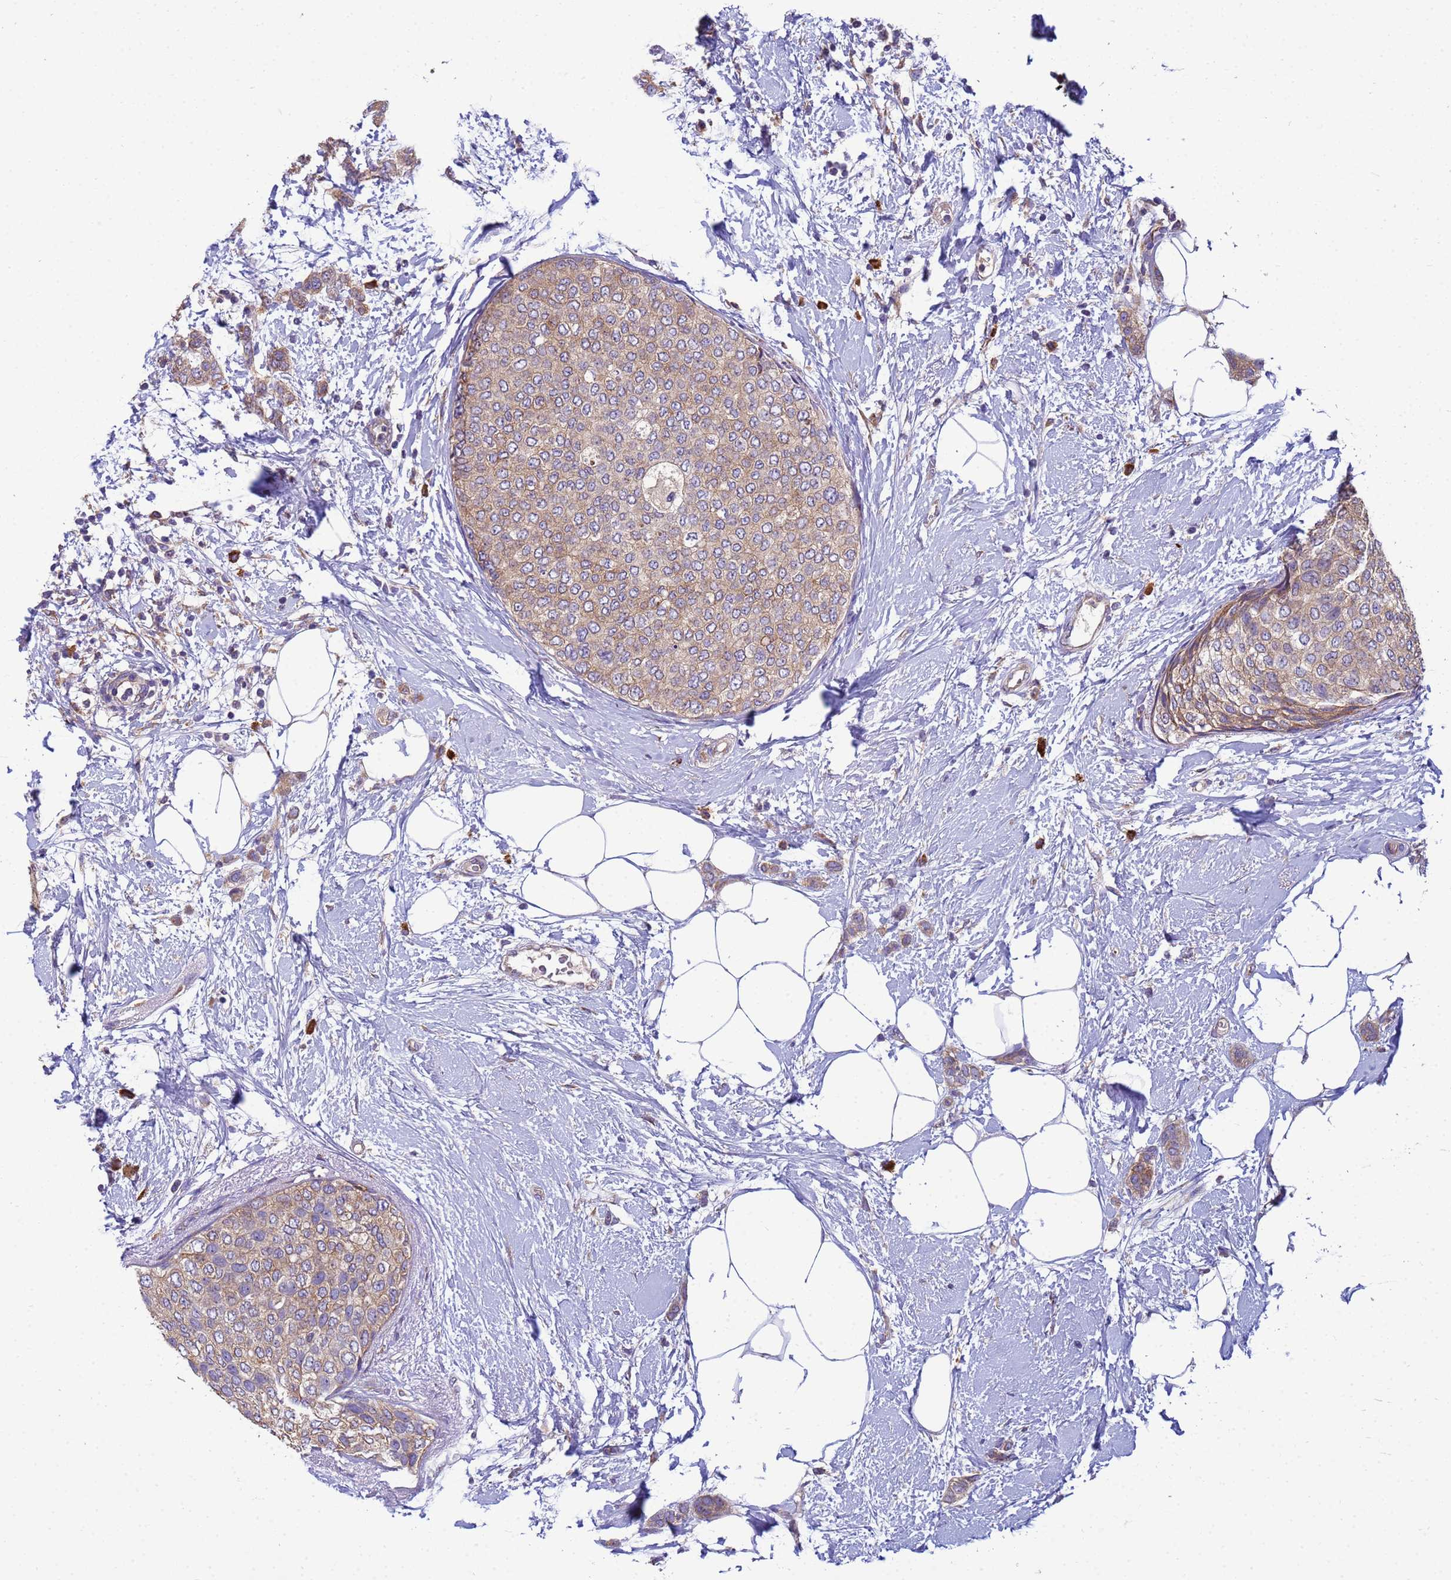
{"staining": {"intensity": "moderate", "quantity": ">75%", "location": "cytoplasmic/membranous"}, "tissue": "breast cancer", "cell_type": "Tumor cells", "image_type": "cancer", "snomed": [{"axis": "morphology", "description": "Duct carcinoma"}, {"axis": "topography", "description": "Breast"}], "caption": "Immunohistochemical staining of breast infiltrating ductal carcinoma demonstrates moderate cytoplasmic/membranous protein expression in about >75% of tumor cells.", "gene": "THAP5", "patient": {"sex": "female", "age": 72}}